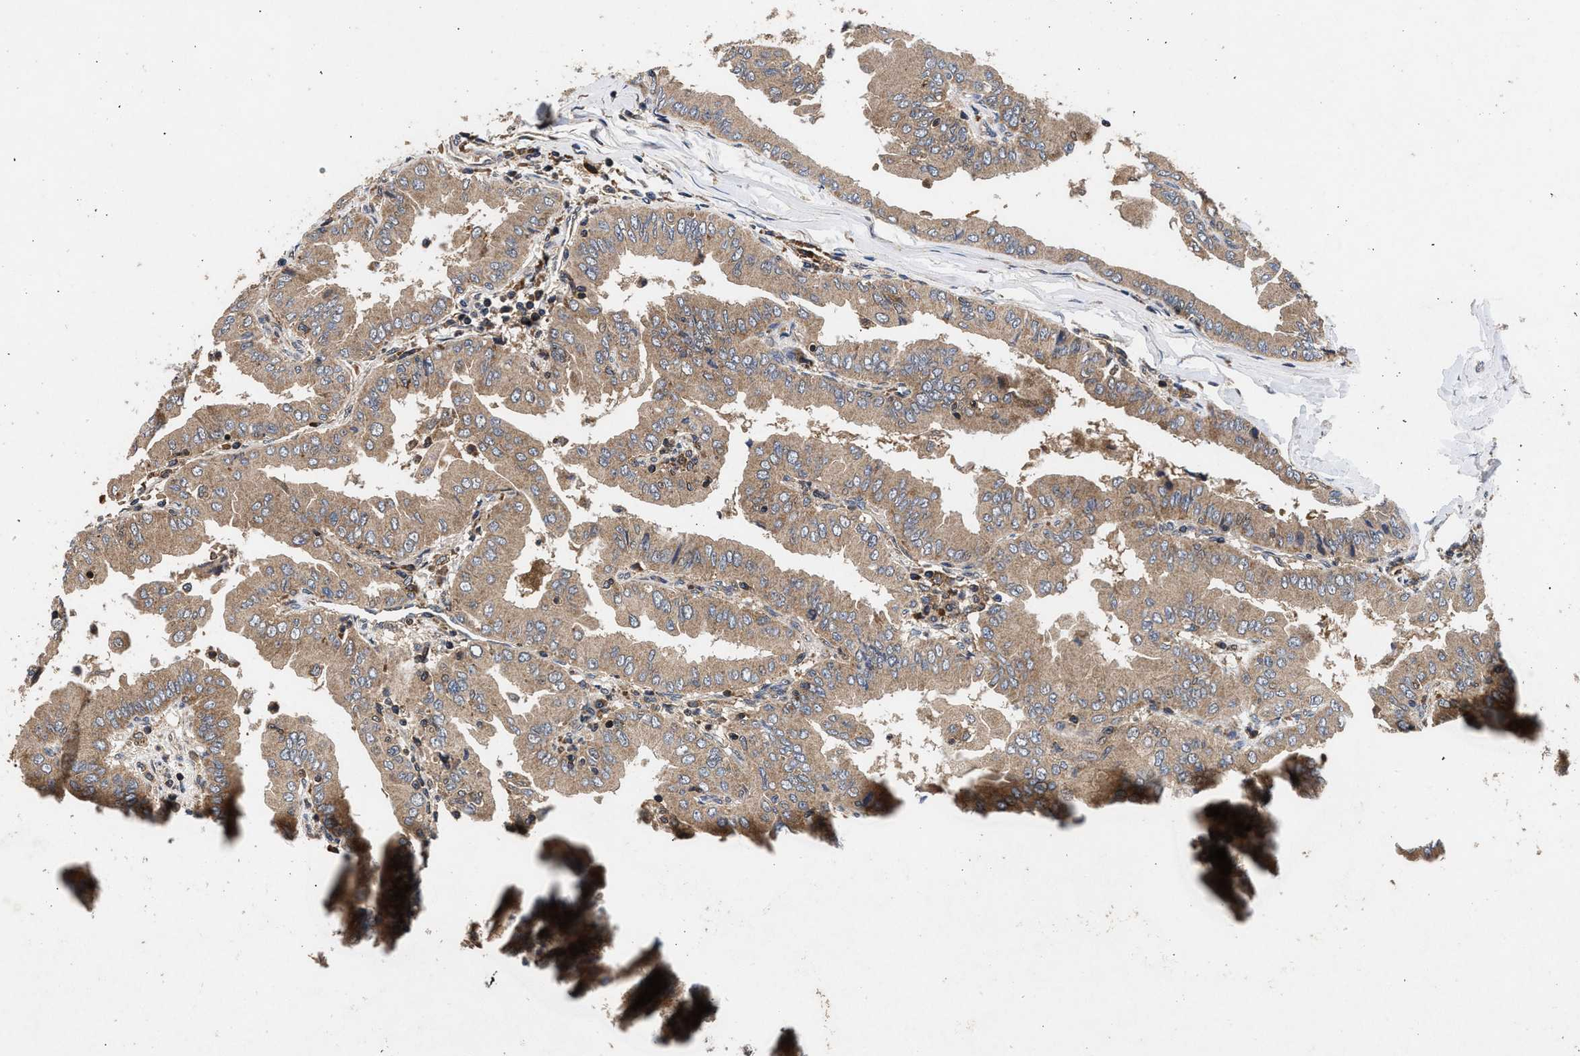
{"staining": {"intensity": "weak", "quantity": ">75%", "location": "cytoplasmic/membranous"}, "tissue": "thyroid cancer", "cell_type": "Tumor cells", "image_type": "cancer", "snomed": [{"axis": "morphology", "description": "Papillary adenocarcinoma, NOS"}, {"axis": "topography", "description": "Thyroid gland"}], "caption": "Immunohistochemical staining of human papillary adenocarcinoma (thyroid) demonstrates weak cytoplasmic/membranous protein expression in about >75% of tumor cells. The staining was performed using DAB to visualize the protein expression in brown, while the nuclei were stained in blue with hematoxylin (Magnification: 20x).", "gene": "NFKB2", "patient": {"sex": "male", "age": 33}}